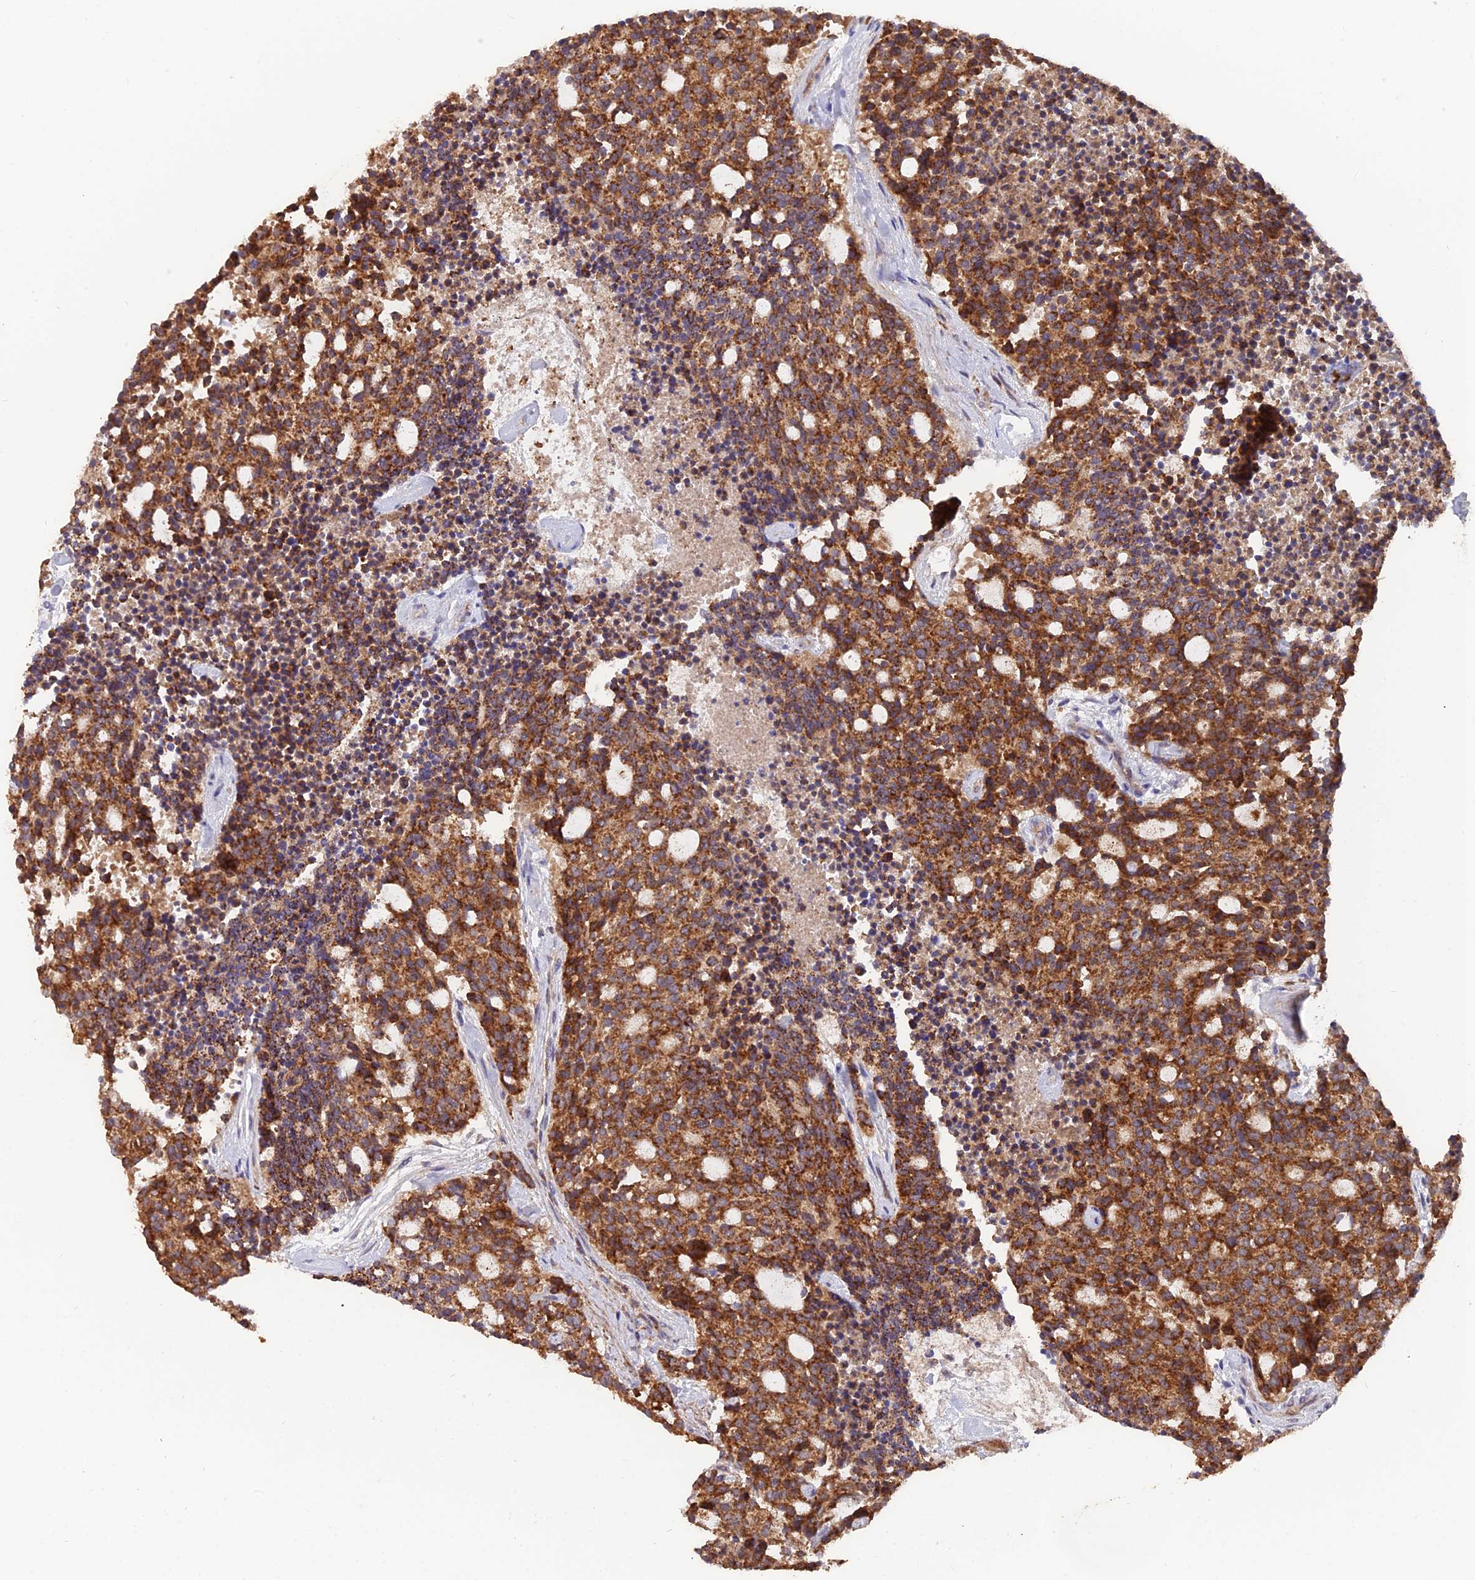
{"staining": {"intensity": "strong", "quantity": ">75%", "location": "cytoplasmic/membranous"}, "tissue": "carcinoid", "cell_type": "Tumor cells", "image_type": "cancer", "snomed": [{"axis": "morphology", "description": "Carcinoid, malignant, NOS"}, {"axis": "topography", "description": "Pancreas"}], "caption": "A brown stain labels strong cytoplasmic/membranous expression of a protein in carcinoid (malignant) tumor cells.", "gene": "IFT22", "patient": {"sex": "female", "age": 54}}